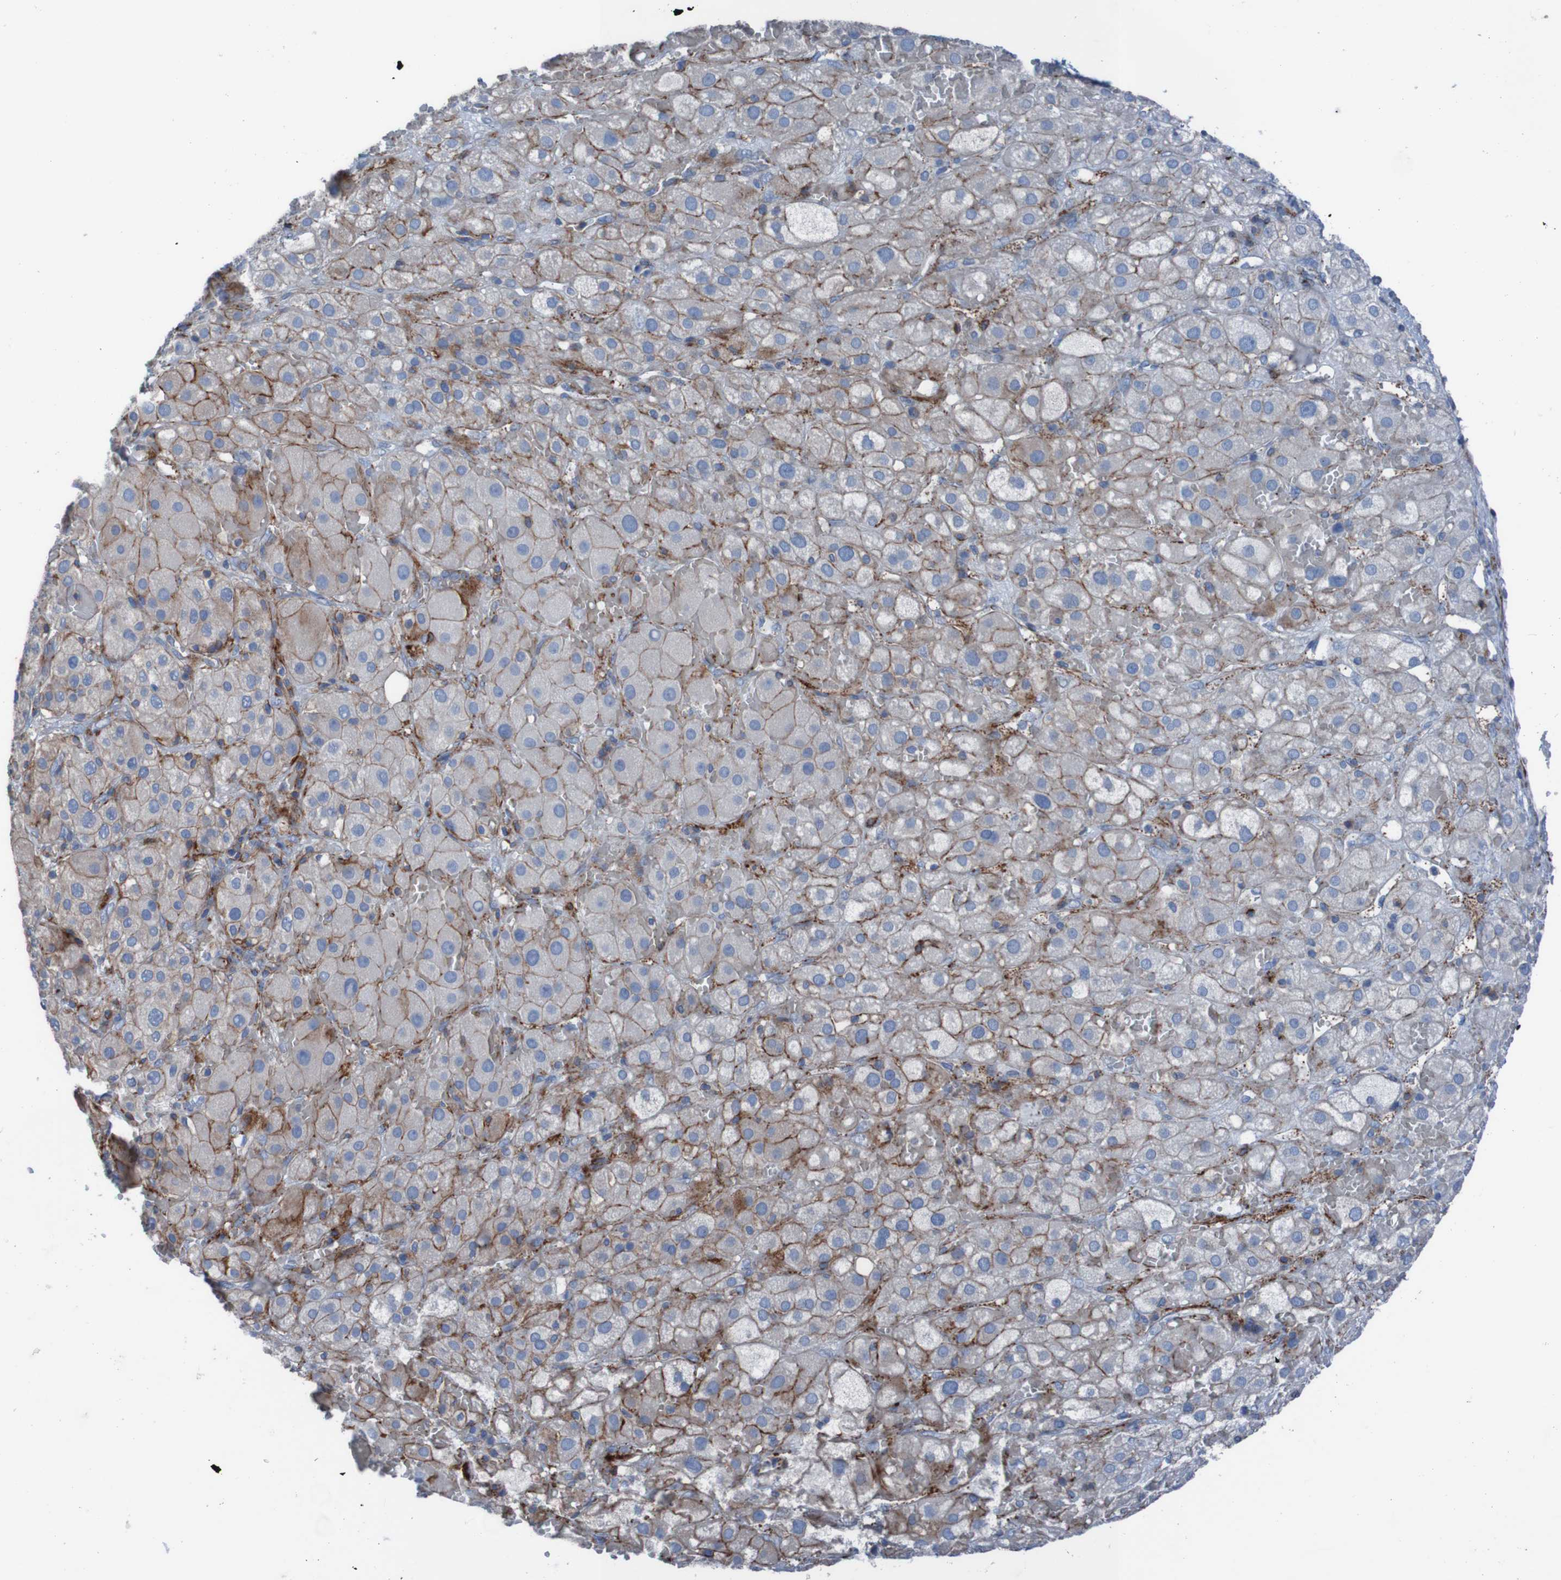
{"staining": {"intensity": "moderate", "quantity": "25%-75%", "location": "cytoplasmic/membranous"}, "tissue": "adrenal gland", "cell_type": "Glandular cells", "image_type": "normal", "snomed": [{"axis": "morphology", "description": "Normal tissue, NOS"}, {"axis": "topography", "description": "Adrenal gland"}], "caption": "Brown immunohistochemical staining in normal human adrenal gland displays moderate cytoplasmic/membranous expression in about 25%-75% of glandular cells. The staining was performed using DAB to visualize the protein expression in brown, while the nuclei were stained in blue with hematoxylin (Magnification: 20x).", "gene": "RNF182", "patient": {"sex": "female", "age": 47}}